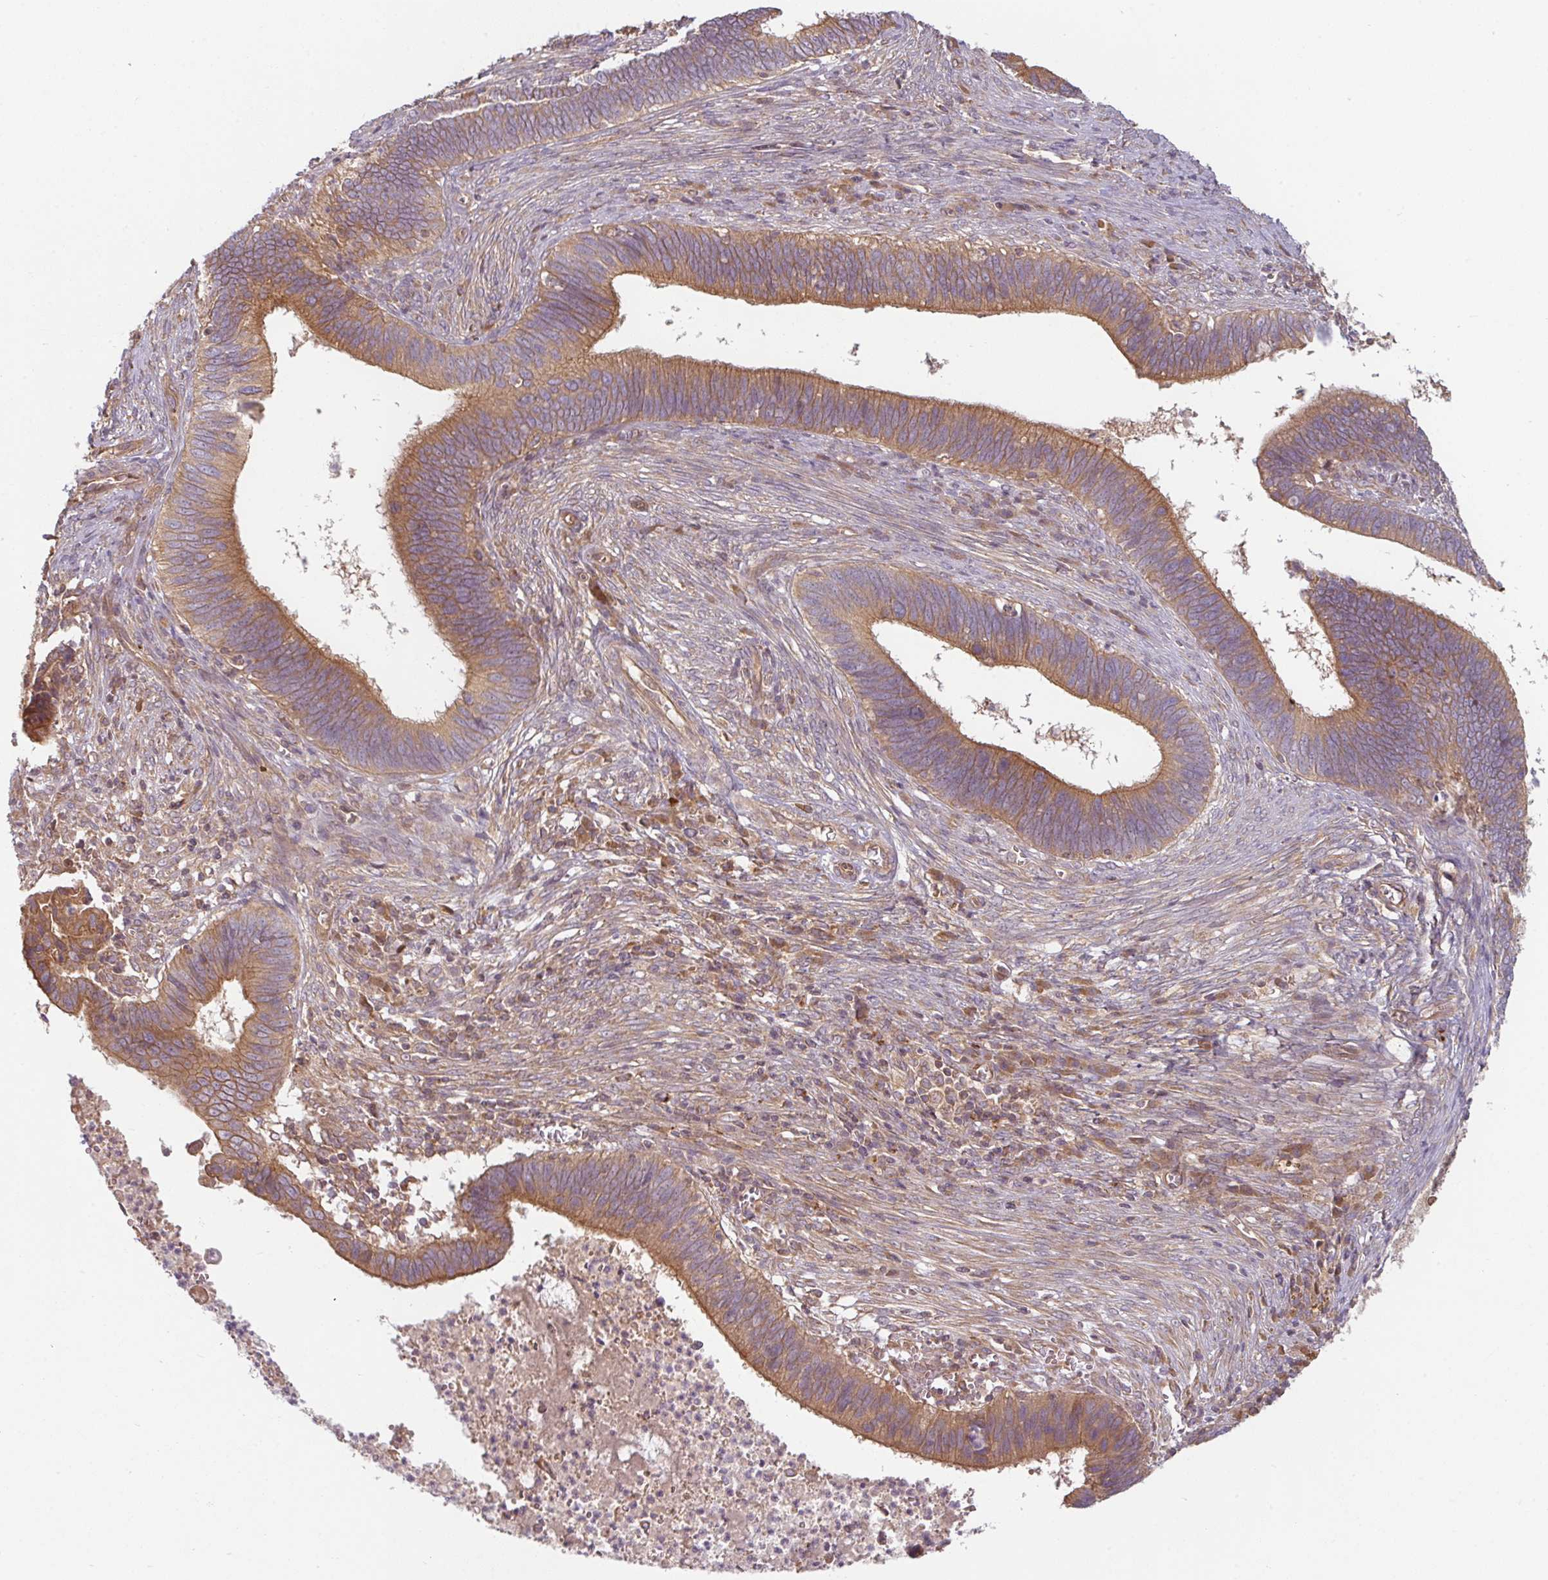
{"staining": {"intensity": "moderate", "quantity": ">75%", "location": "cytoplasmic/membranous"}, "tissue": "cervical cancer", "cell_type": "Tumor cells", "image_type": "cancer", "snomed": [{"axis": "morphology", "description": "Adenocarcinoma, NOS"}, {"axis": "topography", "description": "Cervix"}], "caption": "Adenocarcinoma (cervical) stained with immunohistochemistry (IHC) shows moderate cytoplasmic/membranous staining in approximately >75% of tumor cells.", "gene": "RNF31", "patient": {"sex": "female", "age": 42}}